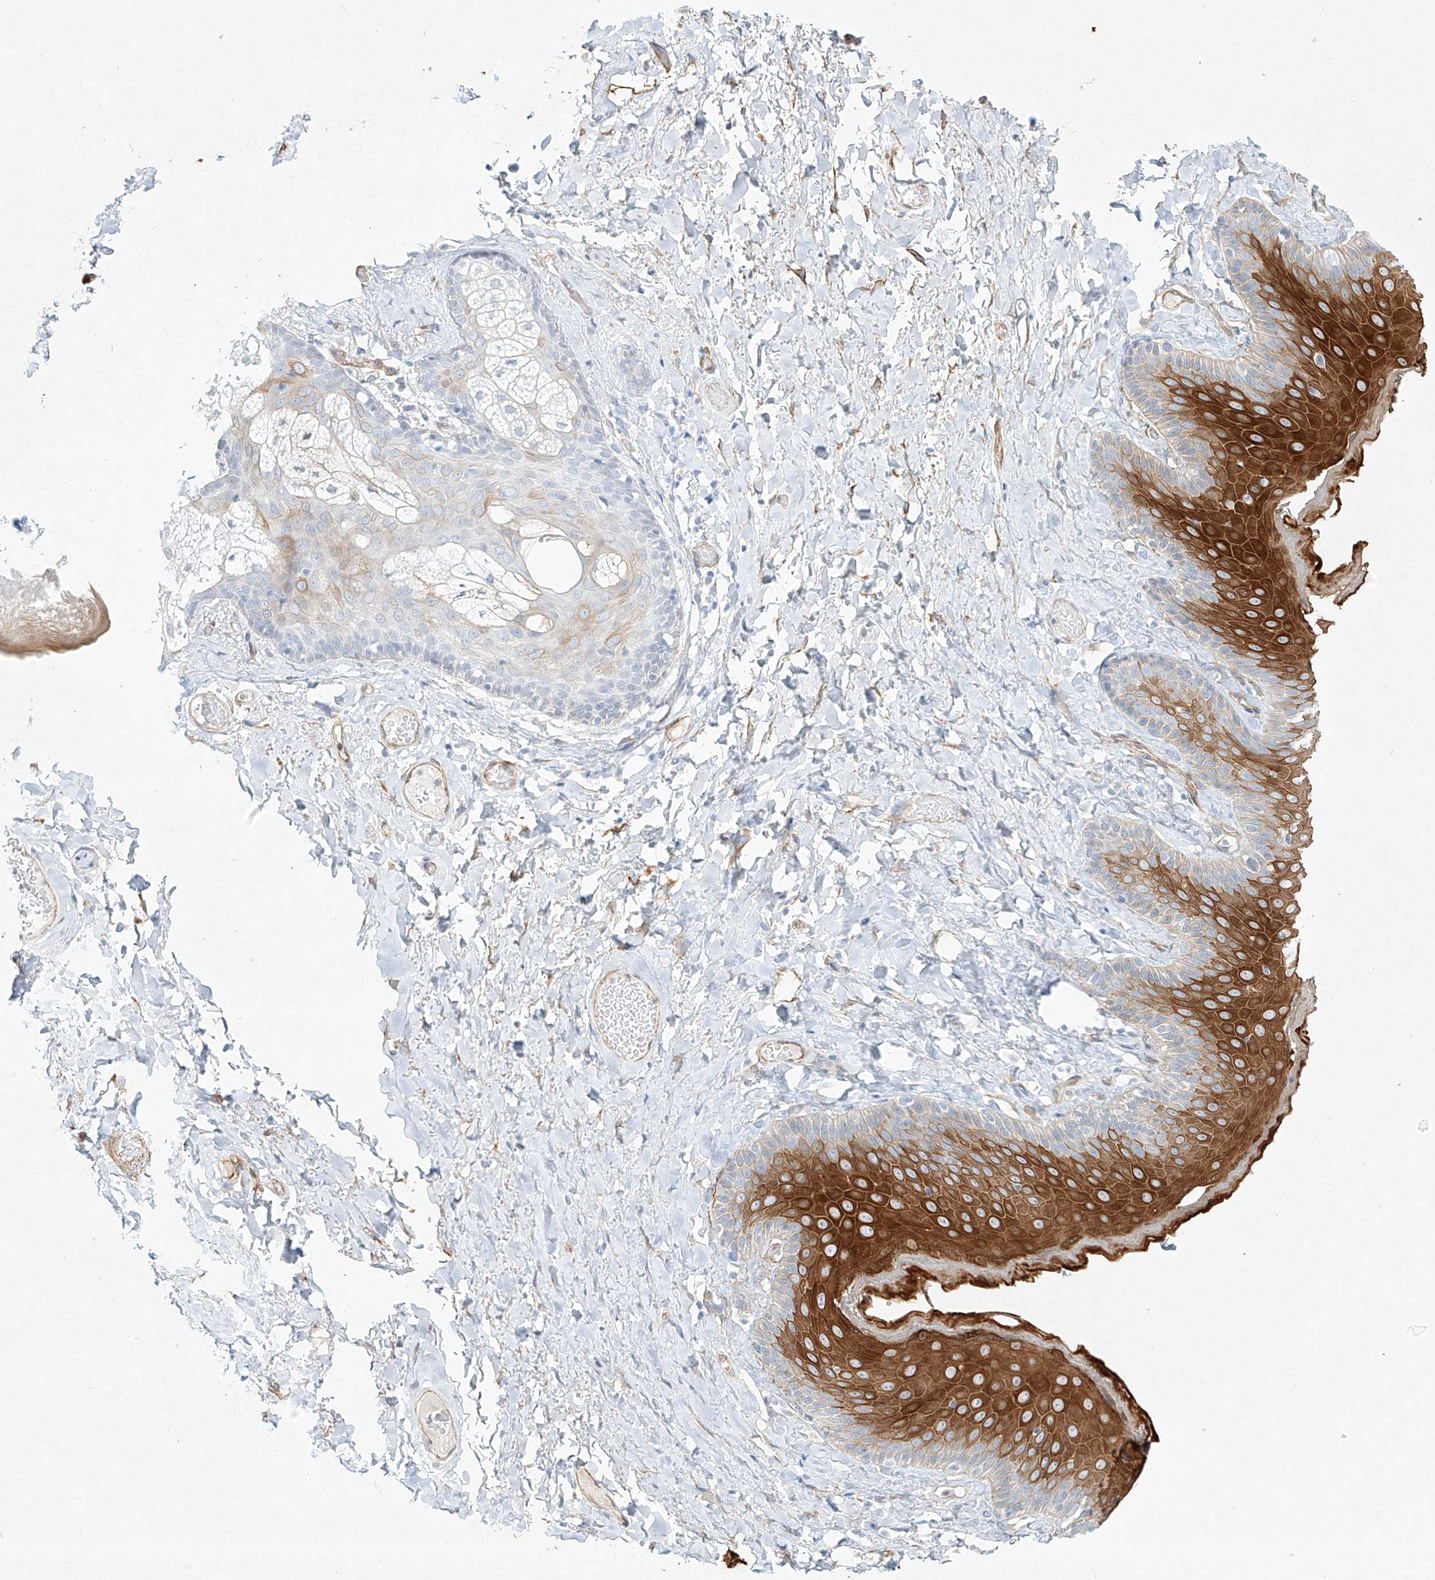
{"staining": {"intensity": "strong", "quantity": "<25%", "location": "cytoplasmic/membranous"}, "tissue": "skin", "cell_type": "Epidermal cells", "image_type": "normal", "snomed": [{"axis": "morphology", "description": "Normal tissue, NOS"}, {"axis": "topography", "description": "Anal"}], "caption": "A micrograph of skin stained for a protein shows strong cytoplasmic/membranous brown staining in epidermal cells. The staining is performed using DAB (3,3'-diaminobenzidine) brown chromogen to label protein expression. The nuclei are counter-stained blue using hematoxylin.", "gene": "REEP2", "patient": {"sex": "male", "age": 69}}